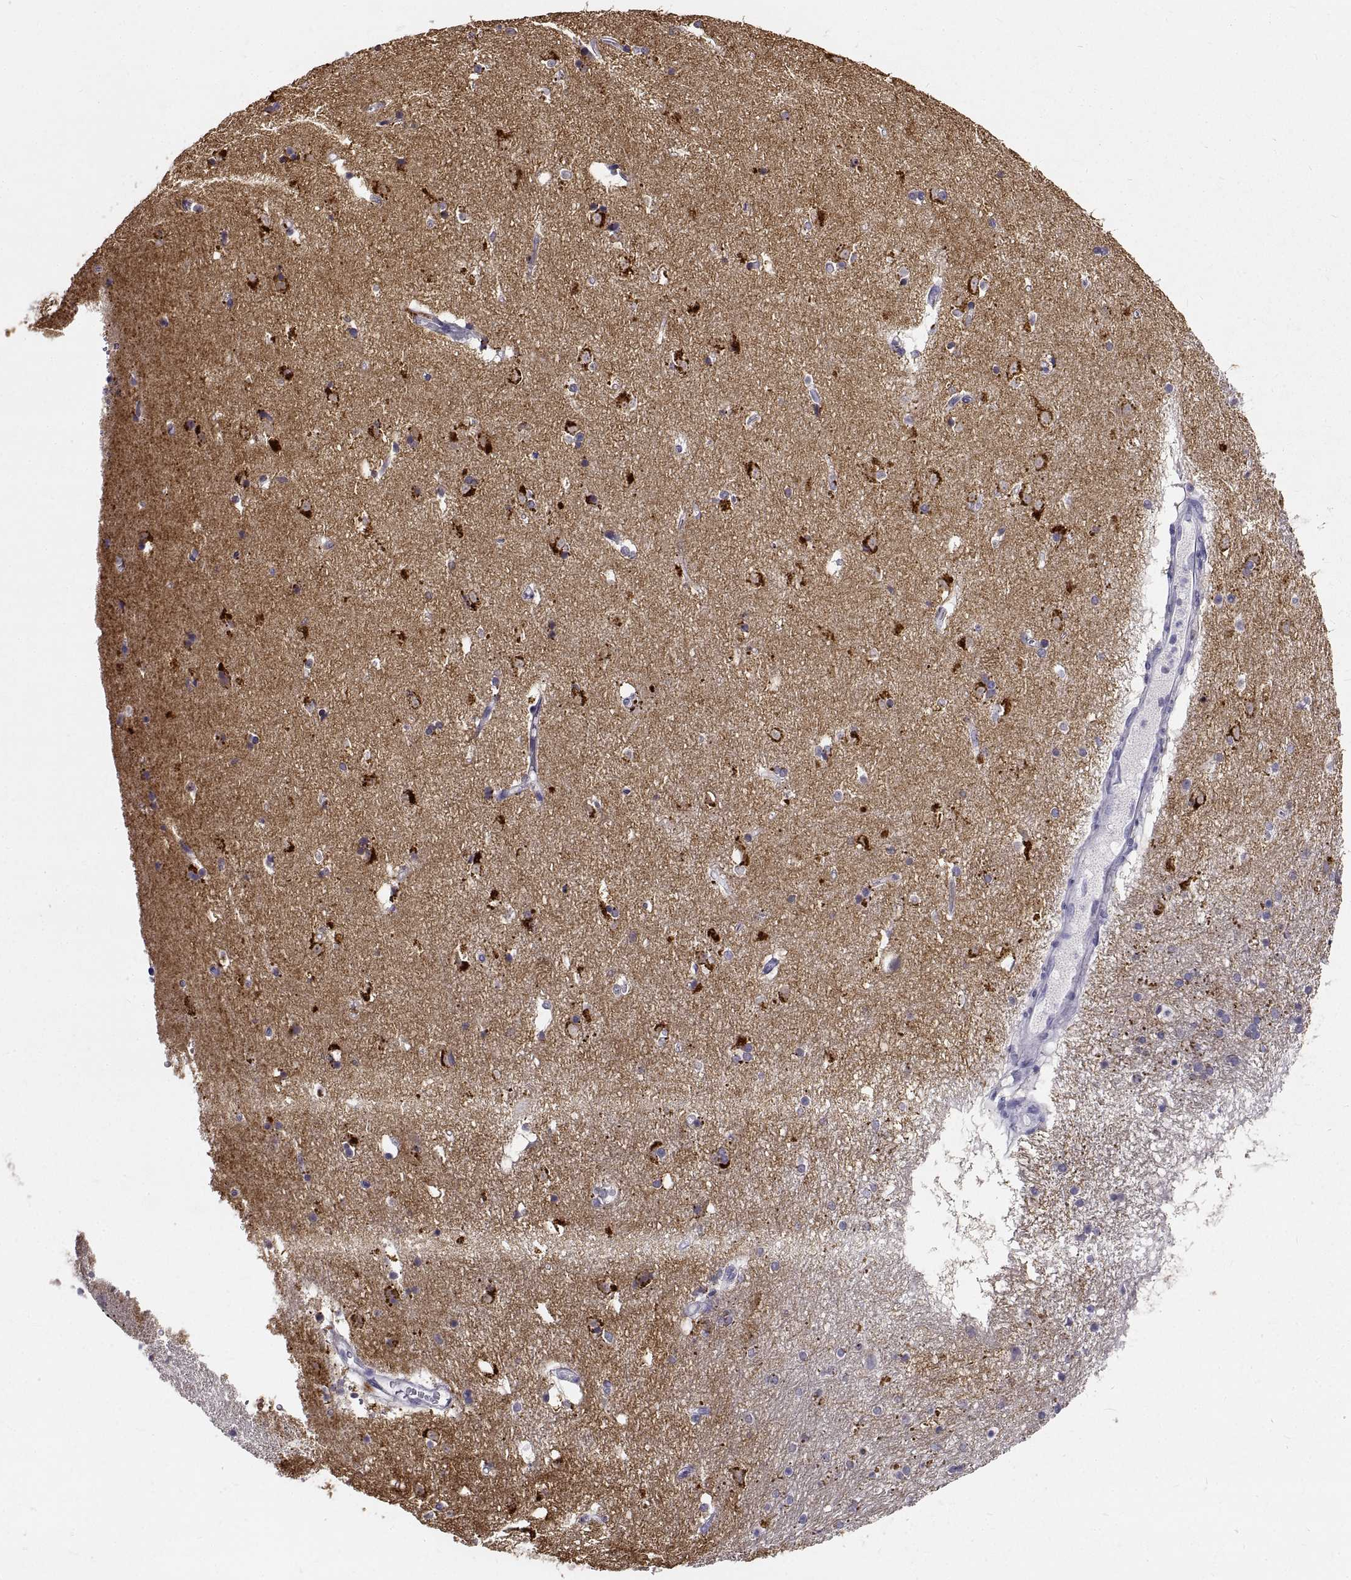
{"staining": {"intensity": "moderate", "quantity": "<25%", "location": "cytoplasmic/membranous"}, "tissue": "caudate", "cell_type": "Glial cells", "image_type": "normal", "snomed": [{"axis": "morphology", "description": "Normal tissue, NOS"}, {"axis": "topography", "description": "Lateral ventricle wall"}], "caption": "A low amount of moderate cytoplasmic/membranous expression is present in approximately <25% of glial cells in unremarkable caudate. (DAB IHC, brown staining for protein, blue staining for nuclei).", "gene": "GNG12", "patient": {"sex": "male", "age": 51}}